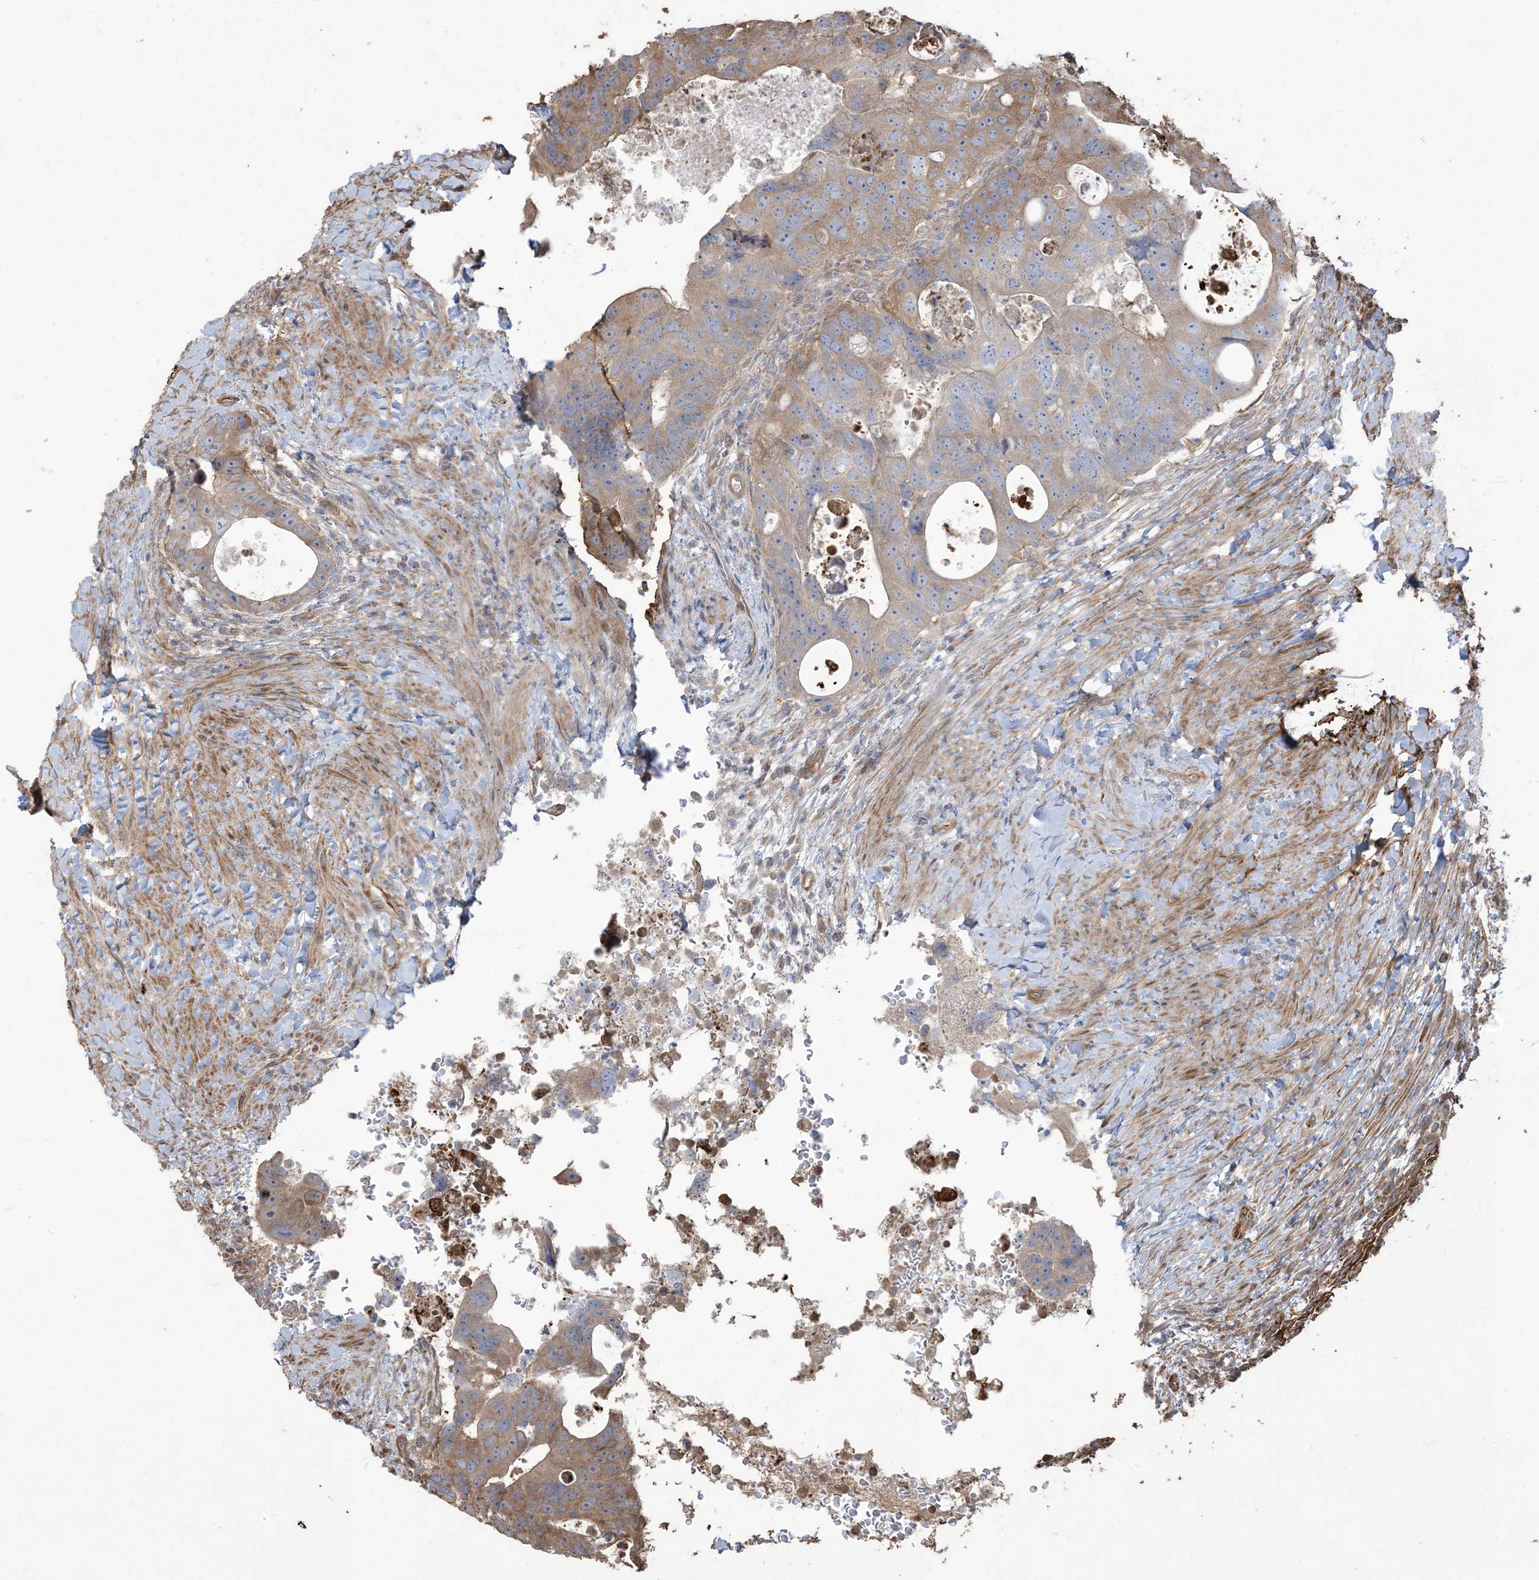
{"staining": {"intensity": "moderate", "quantity": "25%-75%", "location": "cytoplasmic/membranous"}, "tissue": "colorectal cancer", "cell_type": "Tumor cells", "image_type": "cancer", "snomed": [{"axis": "morphology", "description": "Adenocarcinoma, NOS"}, {"axis": "topography", "description": "Rectum"}], "caption": "The image exhibits immunohistochemical staining of adenocarcinoma (colorectal). There is moderate cytoplasmic/membranous staining is appreciated in approximately 25%-75% of tumor cells.", "gene": "KLHL18", "patient": {"sex": "male", "age": 59}}